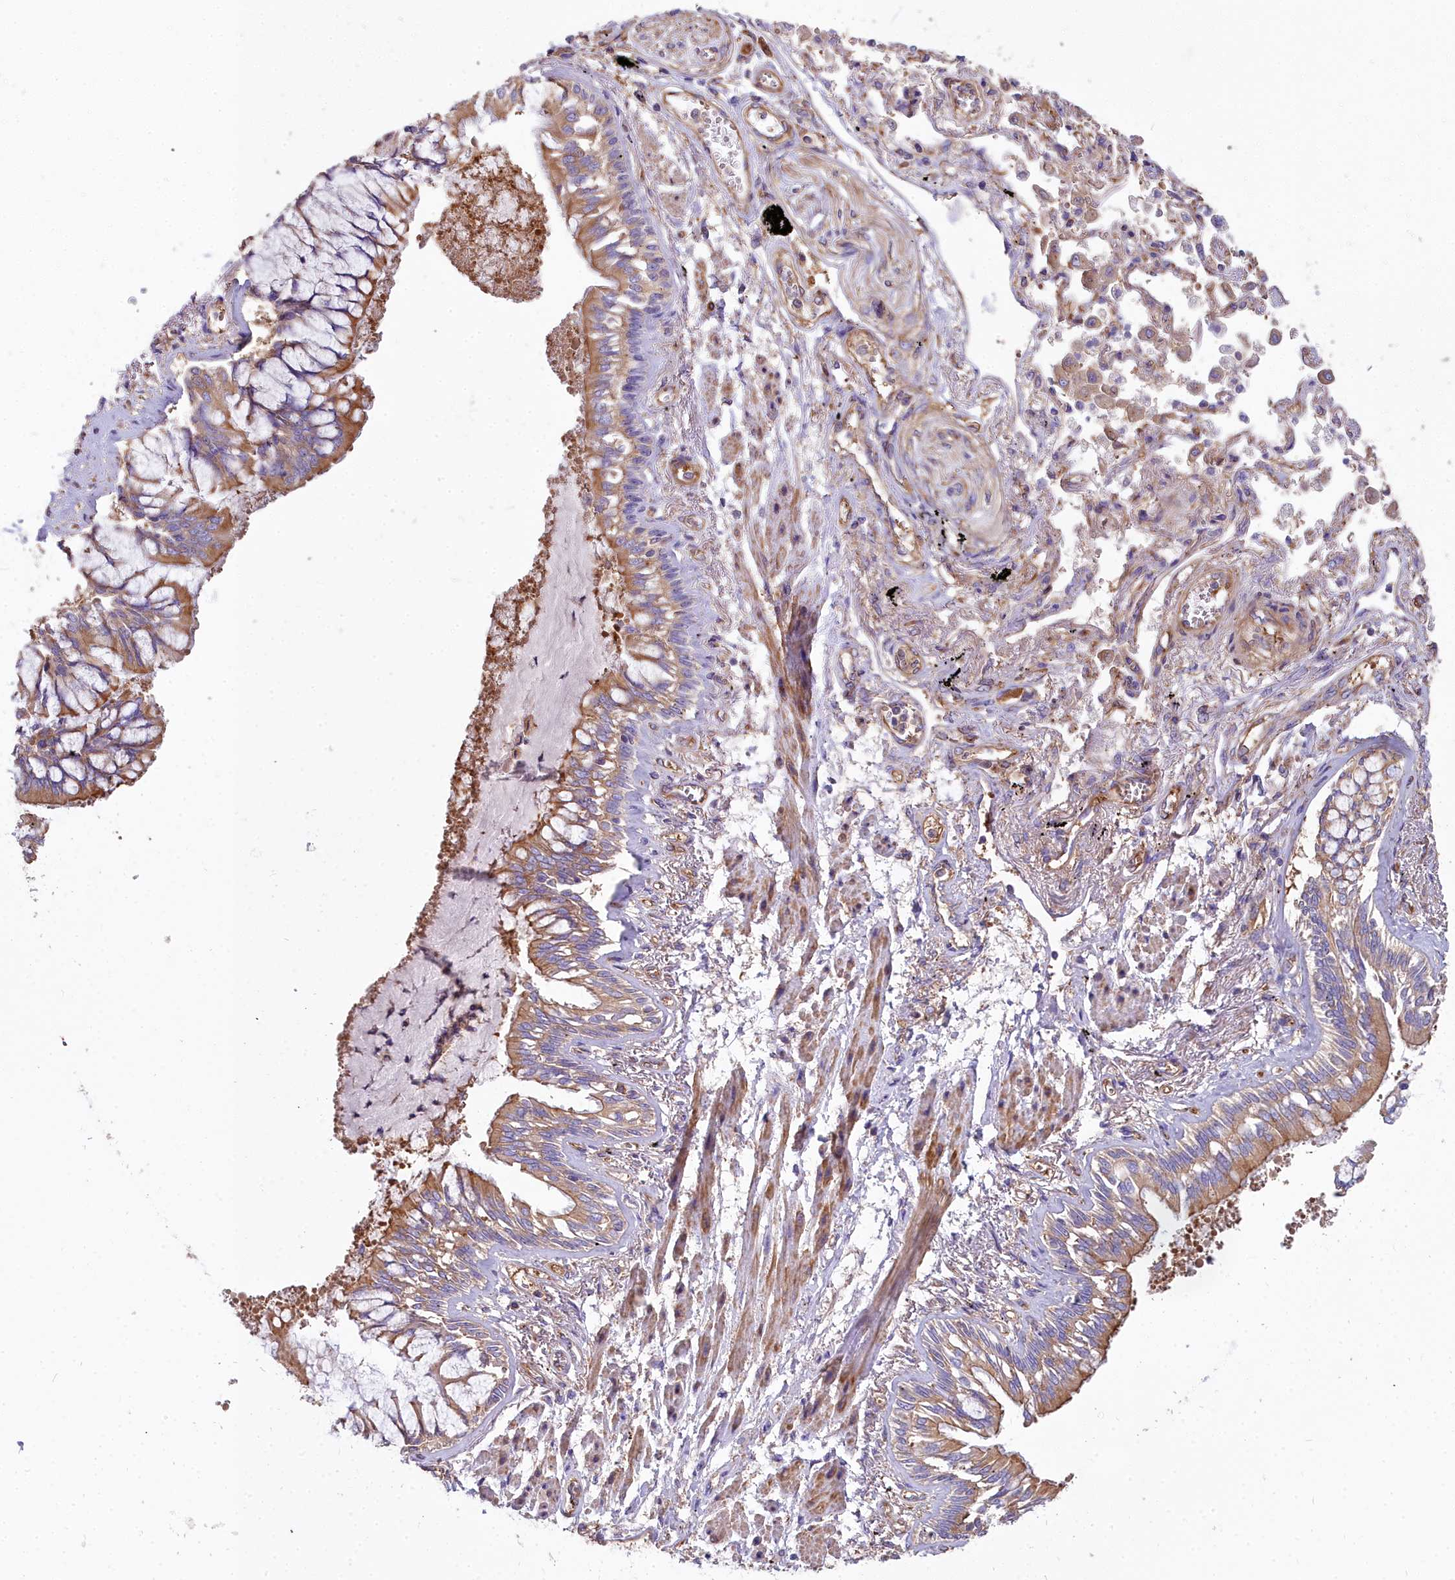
{"staining": {"intensity": "moderate", "quantity": ">75%", "location": "cytoplasmic/membranous"}, "tissue": "lung cancer", "cell_type": "Tumor cells", "image_type": "cancer", "snomed": [{"axis": "morphology", "description": "Adenocarcinoma, NOS"}, {"axis": "topography", "description": "Lung"}], "caption": "Brown immunohistochemical staining in lung cancer (adenocarcinoma) exhibits moderate cytoplasmic/membranous expression in about >75% of tumor cells.", "gene": "DCTN3", "patient": {"sex": "male", "age": 67}}